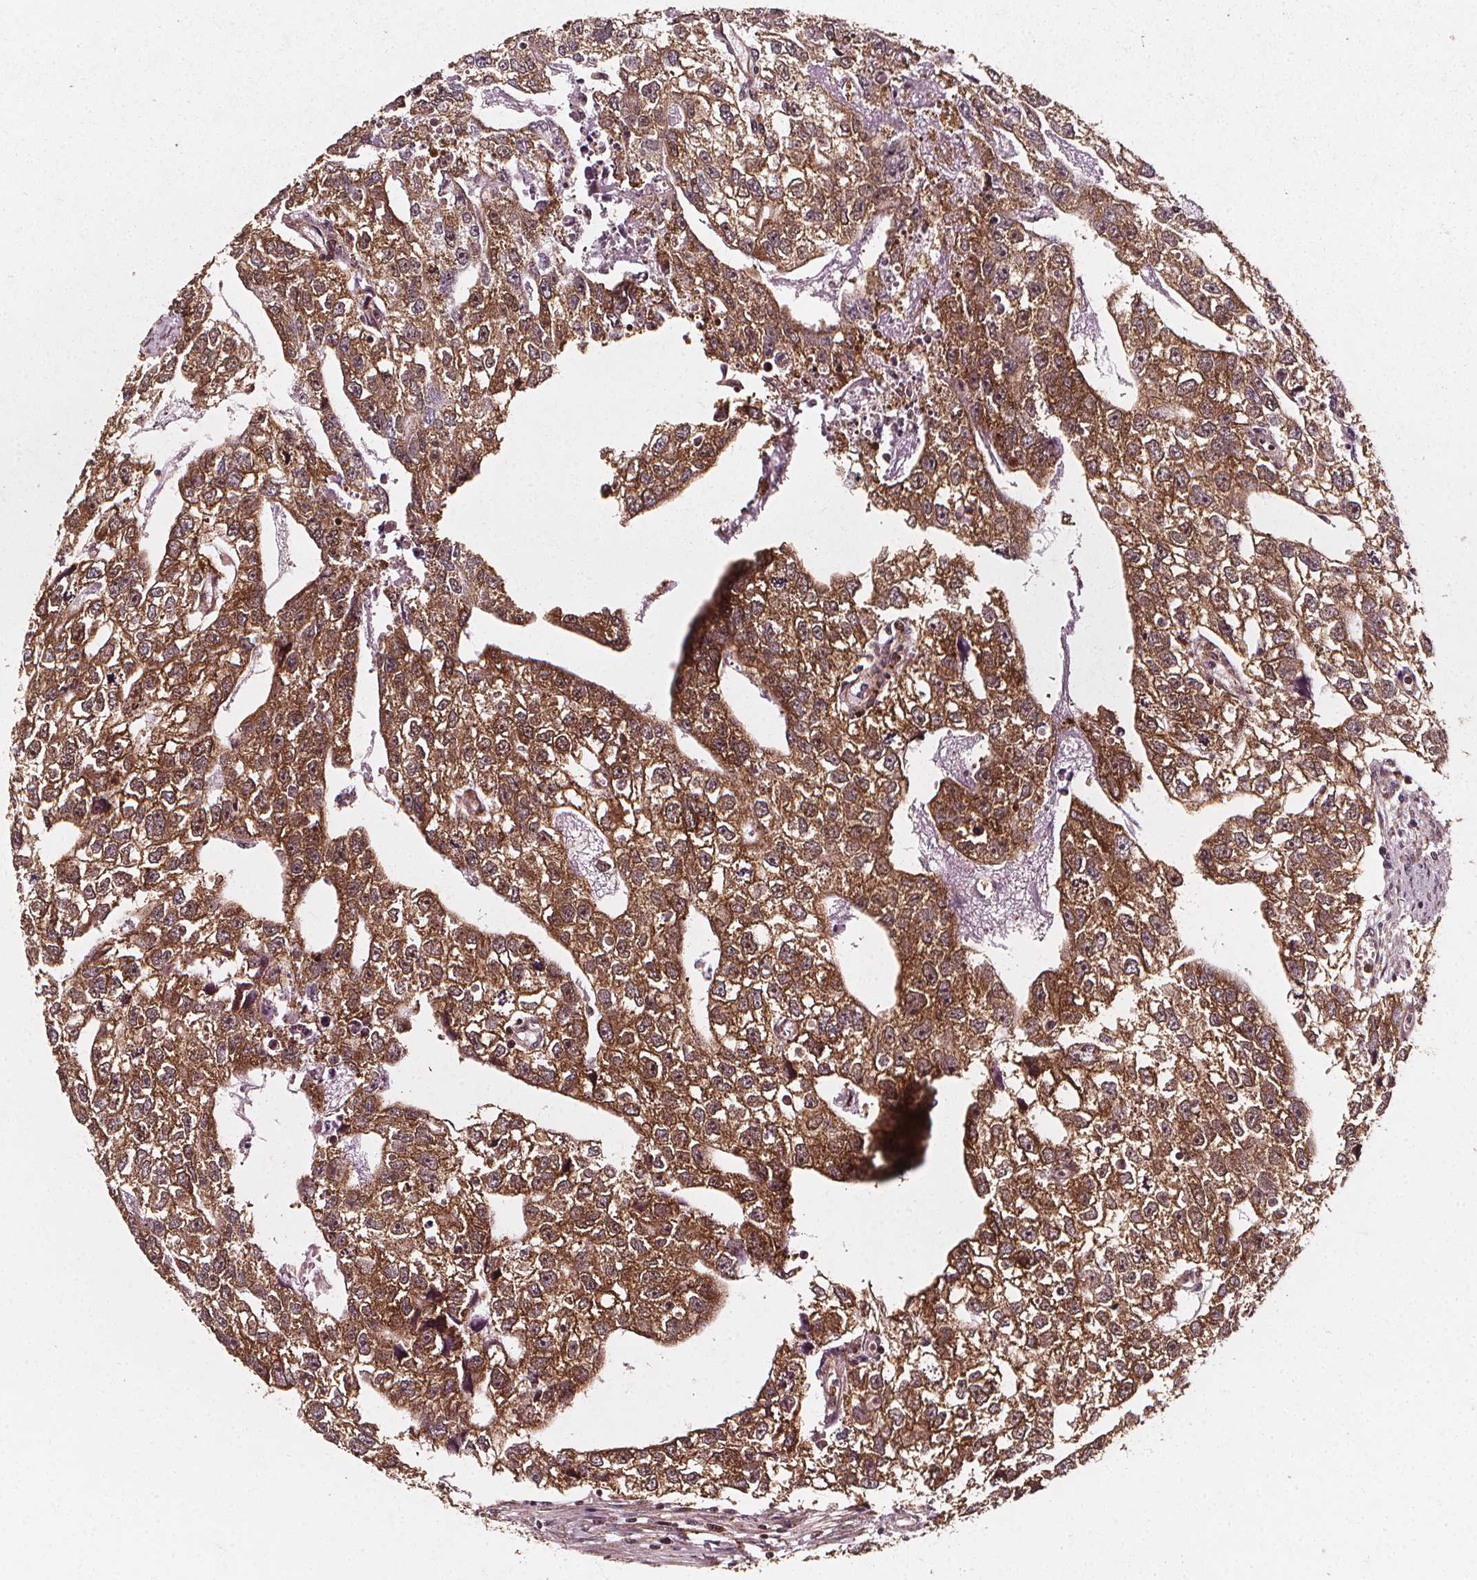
{"staining": {"intensity": "moderate", "quantity": ">75%", "location": "cytoplasmic/membranous,nuclear"}, "tissue": "testis cancer", "cell_type": "Tumor cells", "image_type": "cancer", "snomed": [{"axis": "morphology", "description": "Carcinoma, Embryonal, NOS"}, {"axis": "morphology", "description": "Teratoma, malignant, NOS"}, {"axis": "topography", "description": "Testis"}], "caption": "Immunohistochemical staining of testis malignant teratoma demonstrates medium levels of moderate cytoplasmic/membranous and nuclear protein expression in approximately >75% of tumor cells. (DAB (3,3'-diaminobenzidine) = brown stain, brightfield microscopy at high magnification).", "gene": "SMN1", "patient": {"sex": "male", "age": 44}}